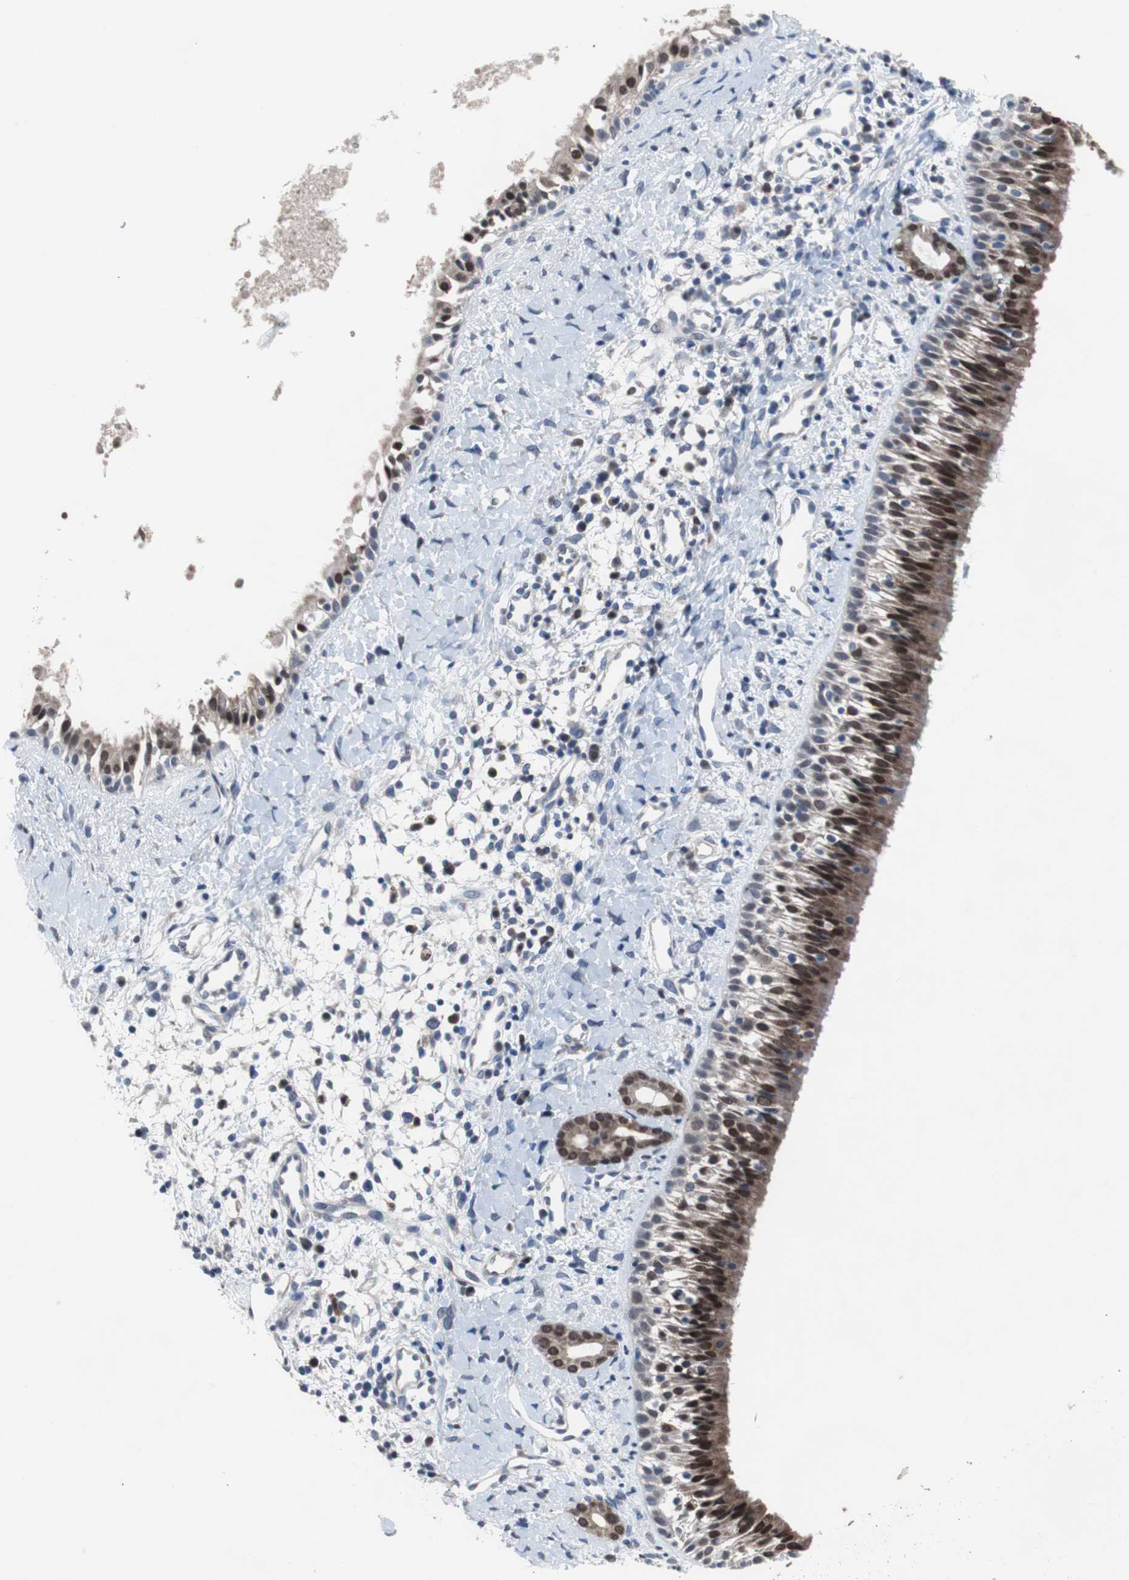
{"staining": {"intensity": "strong", "quantity": ">75%", "location": "cytoplasmic/membranous,nuclear"}, "tissue": "nasopharynx", "cell_type": "Respiratory epithelial cells", "image_type": "normal", "snomed": [{"axis": "morphology", "description": "Normal tissue, NOS"}, {"axis": "topography", "description": "Nasopharynx"}], "caption": "Immunohistochemistry (IHC) (DAB (3,3'-diaminobenzidine)) staining of normal human nasopharynx shows strong cytoplasmic/membranous,nuclear protein staining in approximately >75% of respiratory epithelial cells.", "gene": "RBM47", "patient": {"sex": "male", "age": 22}}